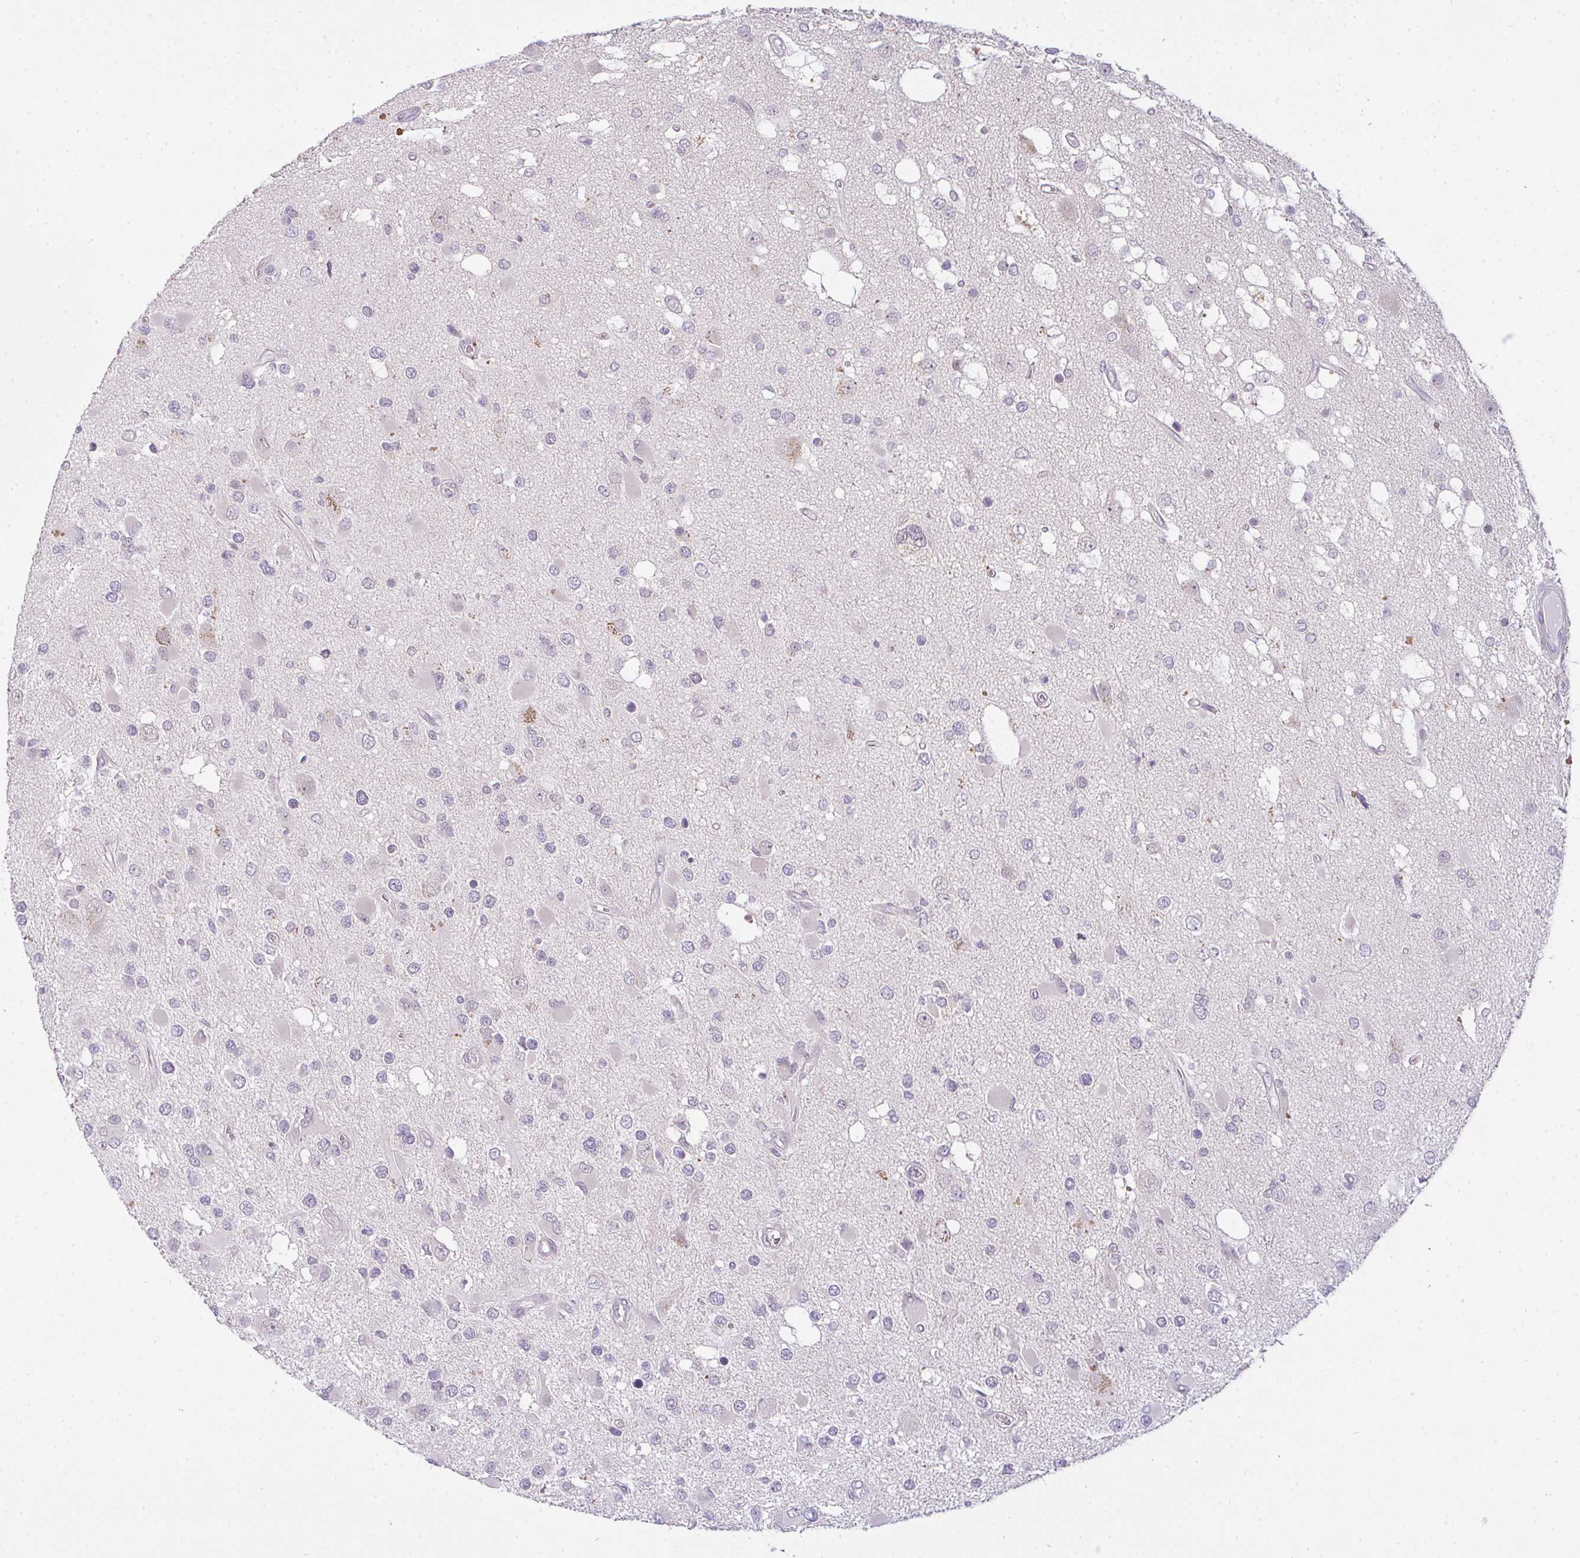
{"staining": {"intensity": "negative", "quantity": "none", "location": "none"}, "tissue": "glioma", "cell_type": "Tumor cells", "image_type": "cancer", "snomed": [{"axis": "morphology", "description": "Glioma, malignant, High grade"}, {"axis": "topography", "description": "Brain"}], "caption": "Immunohistochemistry of human malignant glioma (high-grade) demonstrates no staining in tumor cells. Nuclei are stained in blue.", "gene": "CSE1L", "patient": {"sex": "male", "age": 53}}